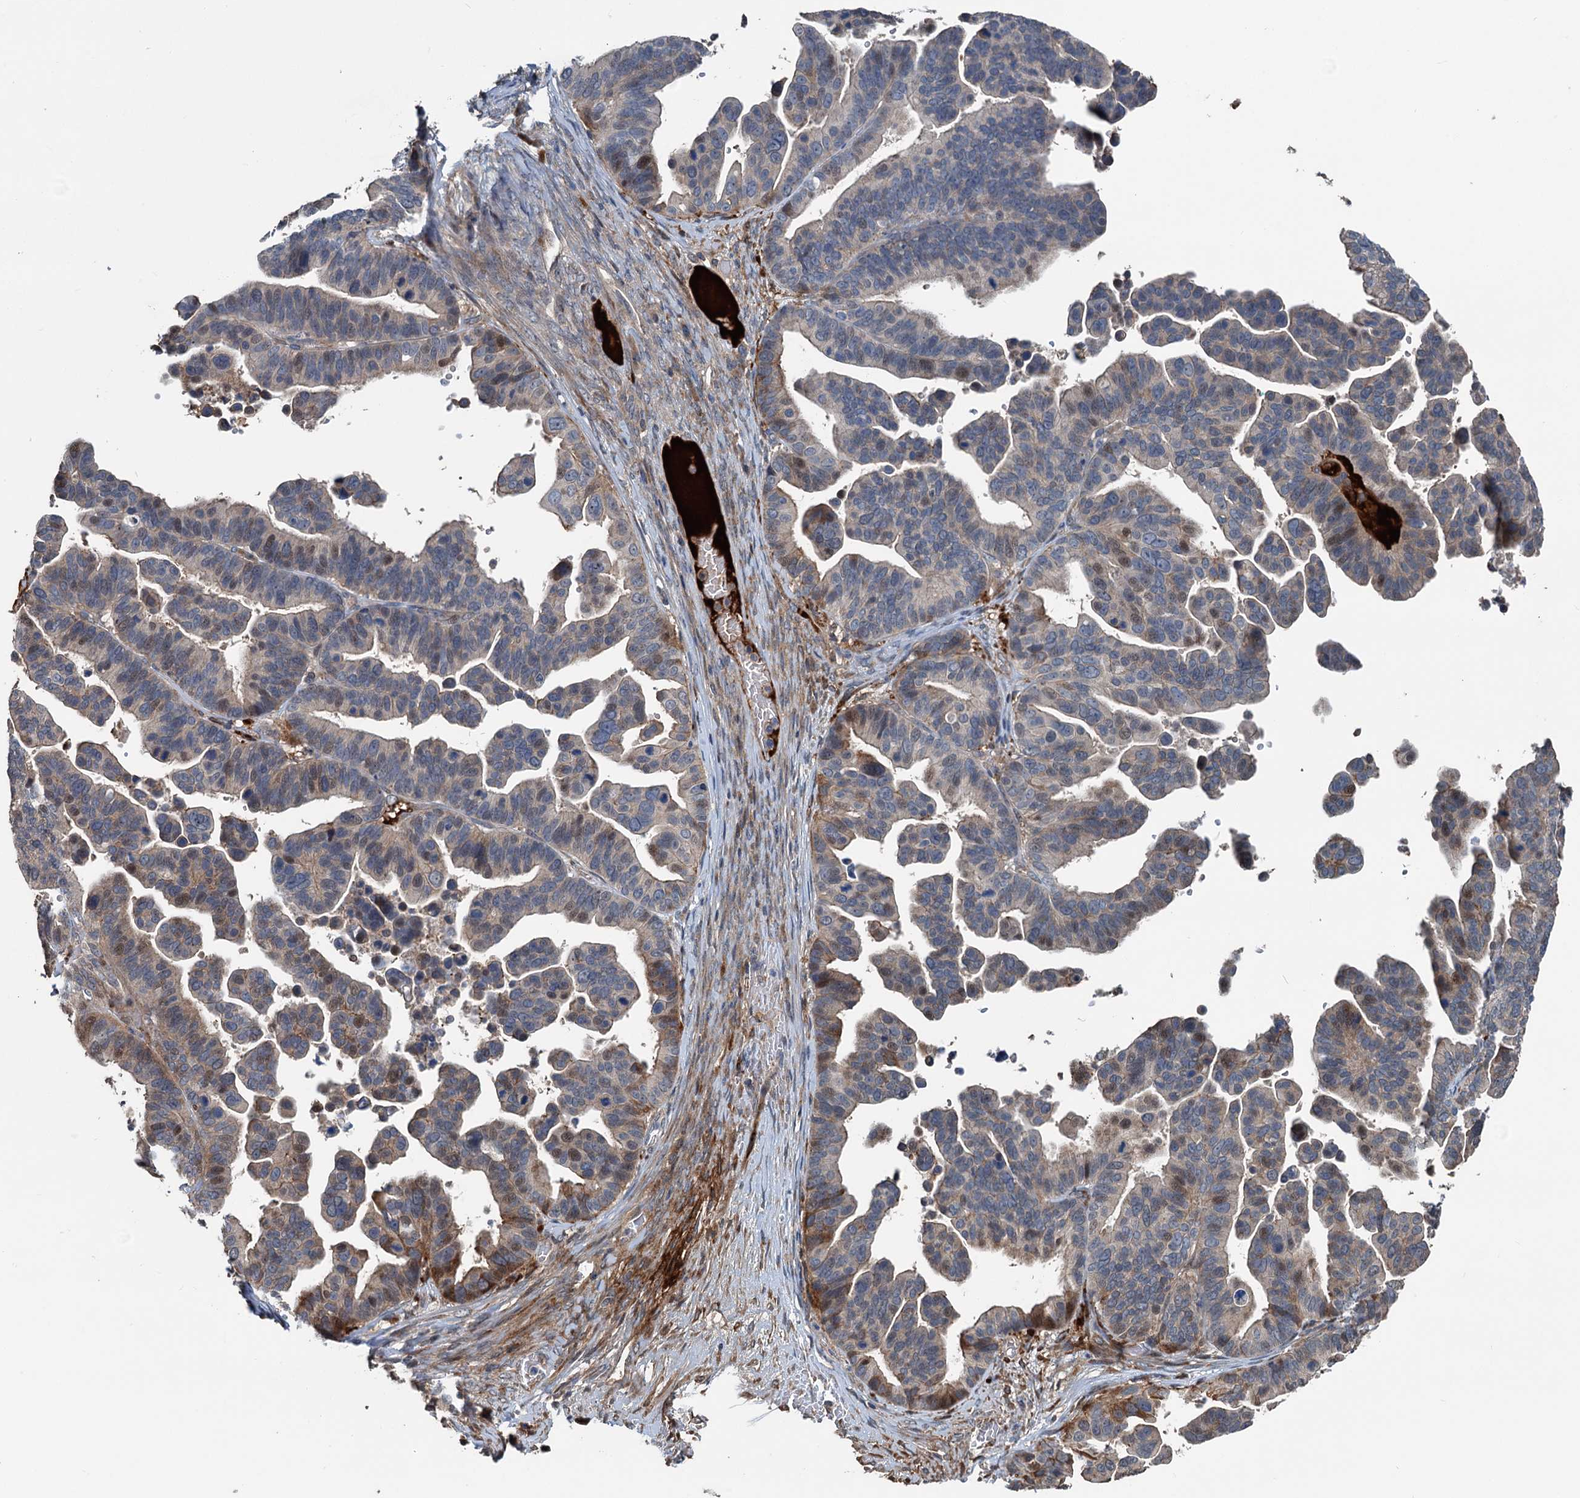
{"staining": {"intensity": "moderate", "quantity": "<25%", "location": "cytoplasmic/membranous"}, "tissue": "ovarian cancer", "cell_type": "Tumor cells", "image_type": "cancer", "snomed": [{"axis": "morphology", "description": "Cystadenocarcinoma, serous, NOS"}, {"axis": "topography", "description": "Ovary"}], "caption": "Immunohistochemical staining of serous cystadenocarcinoma (ovarian) demonstrates low levels of moderate cytoplasmic/membranous staining in about <25% of tumor cells.", "gene": "TEDC1", "patient": {"sex": "female", "age": 56}}